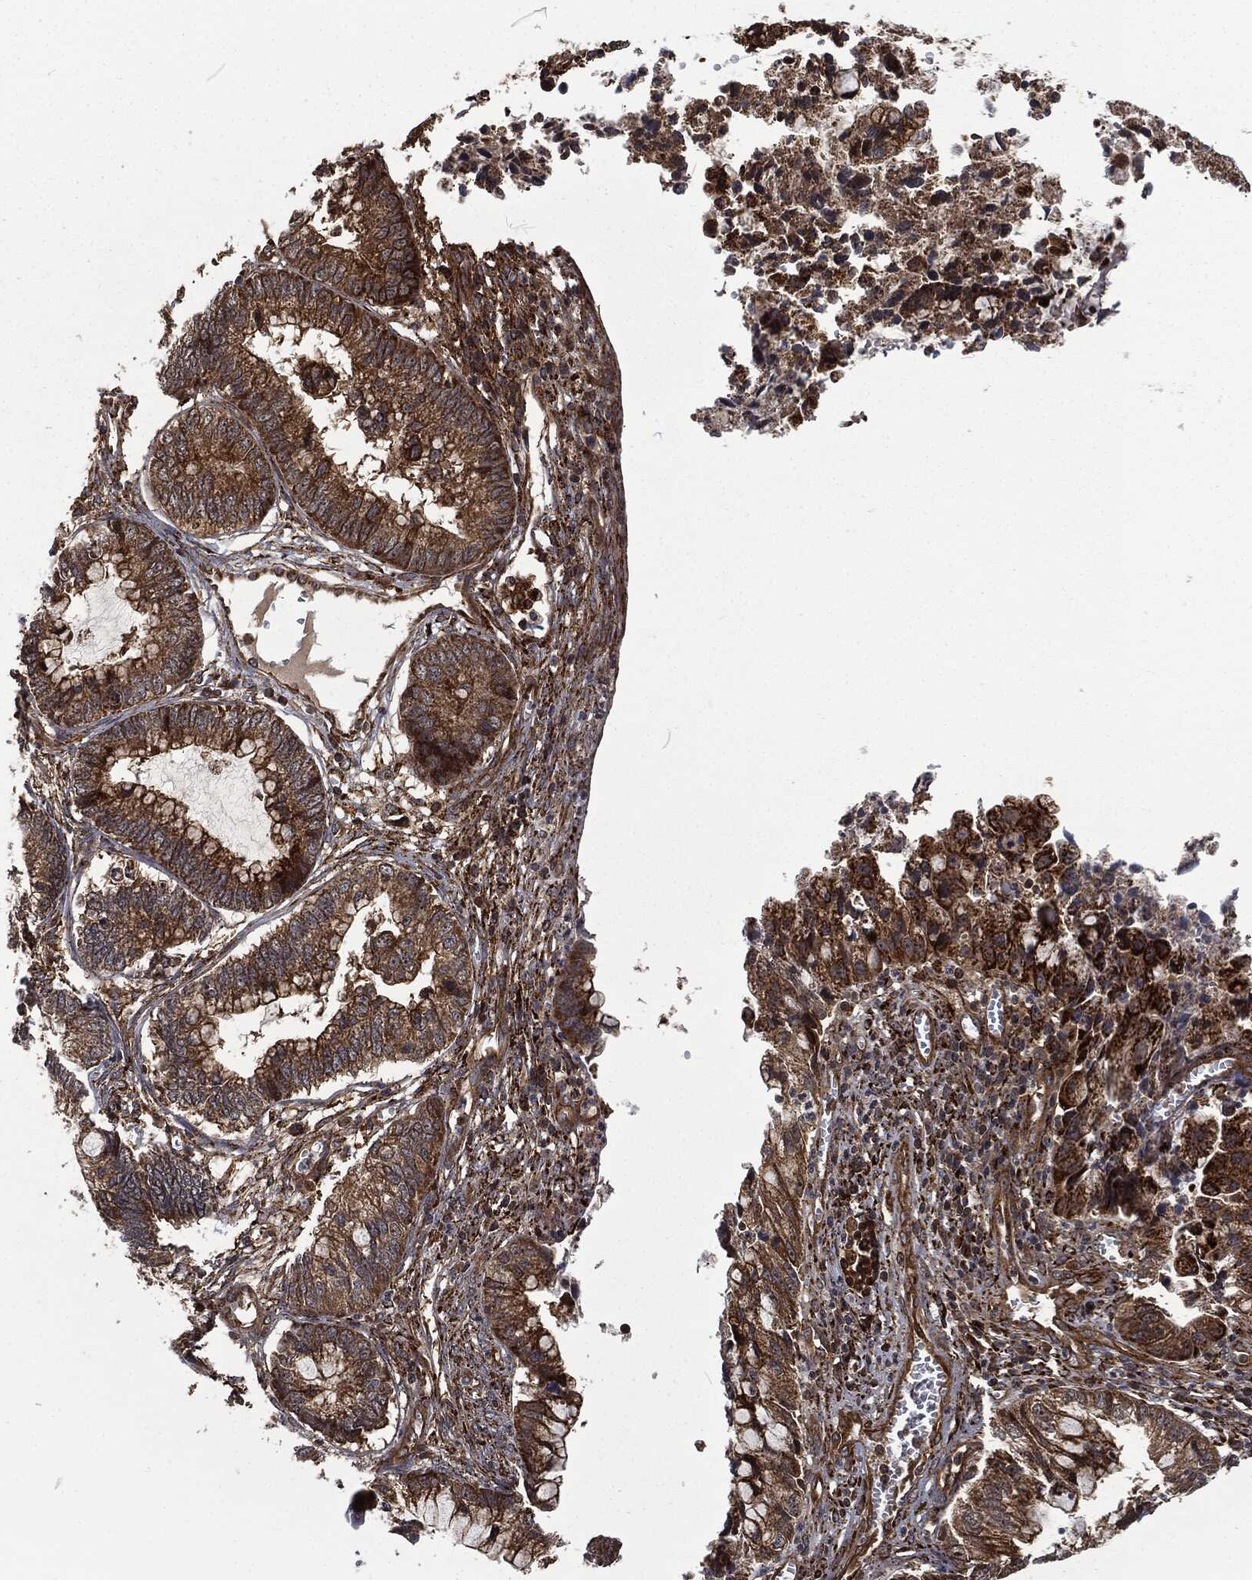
{"staining": {"intensity": "moderate", "quantity": ">75%", "location": "cytoplasmic/membranous"}, "tissue": "cervical cancer", "cell_type": "Tumor cells", "image_type": "cancer", "snomed": [{"axis": "morphology", "description": "Adenocarcinoma, NOS"}, {"axis": "topography", "description": "Cervix"}], "caption": "Tumor cells exhibit medium levels of moderate cytoplasmic/membranous expression in about >75% of cells in human cervical cancer. (Brightfield microscopy of DAB IHC at high magnification).", "gene": "RFTN1", "patient": {"sex": "female", "age": 44}}